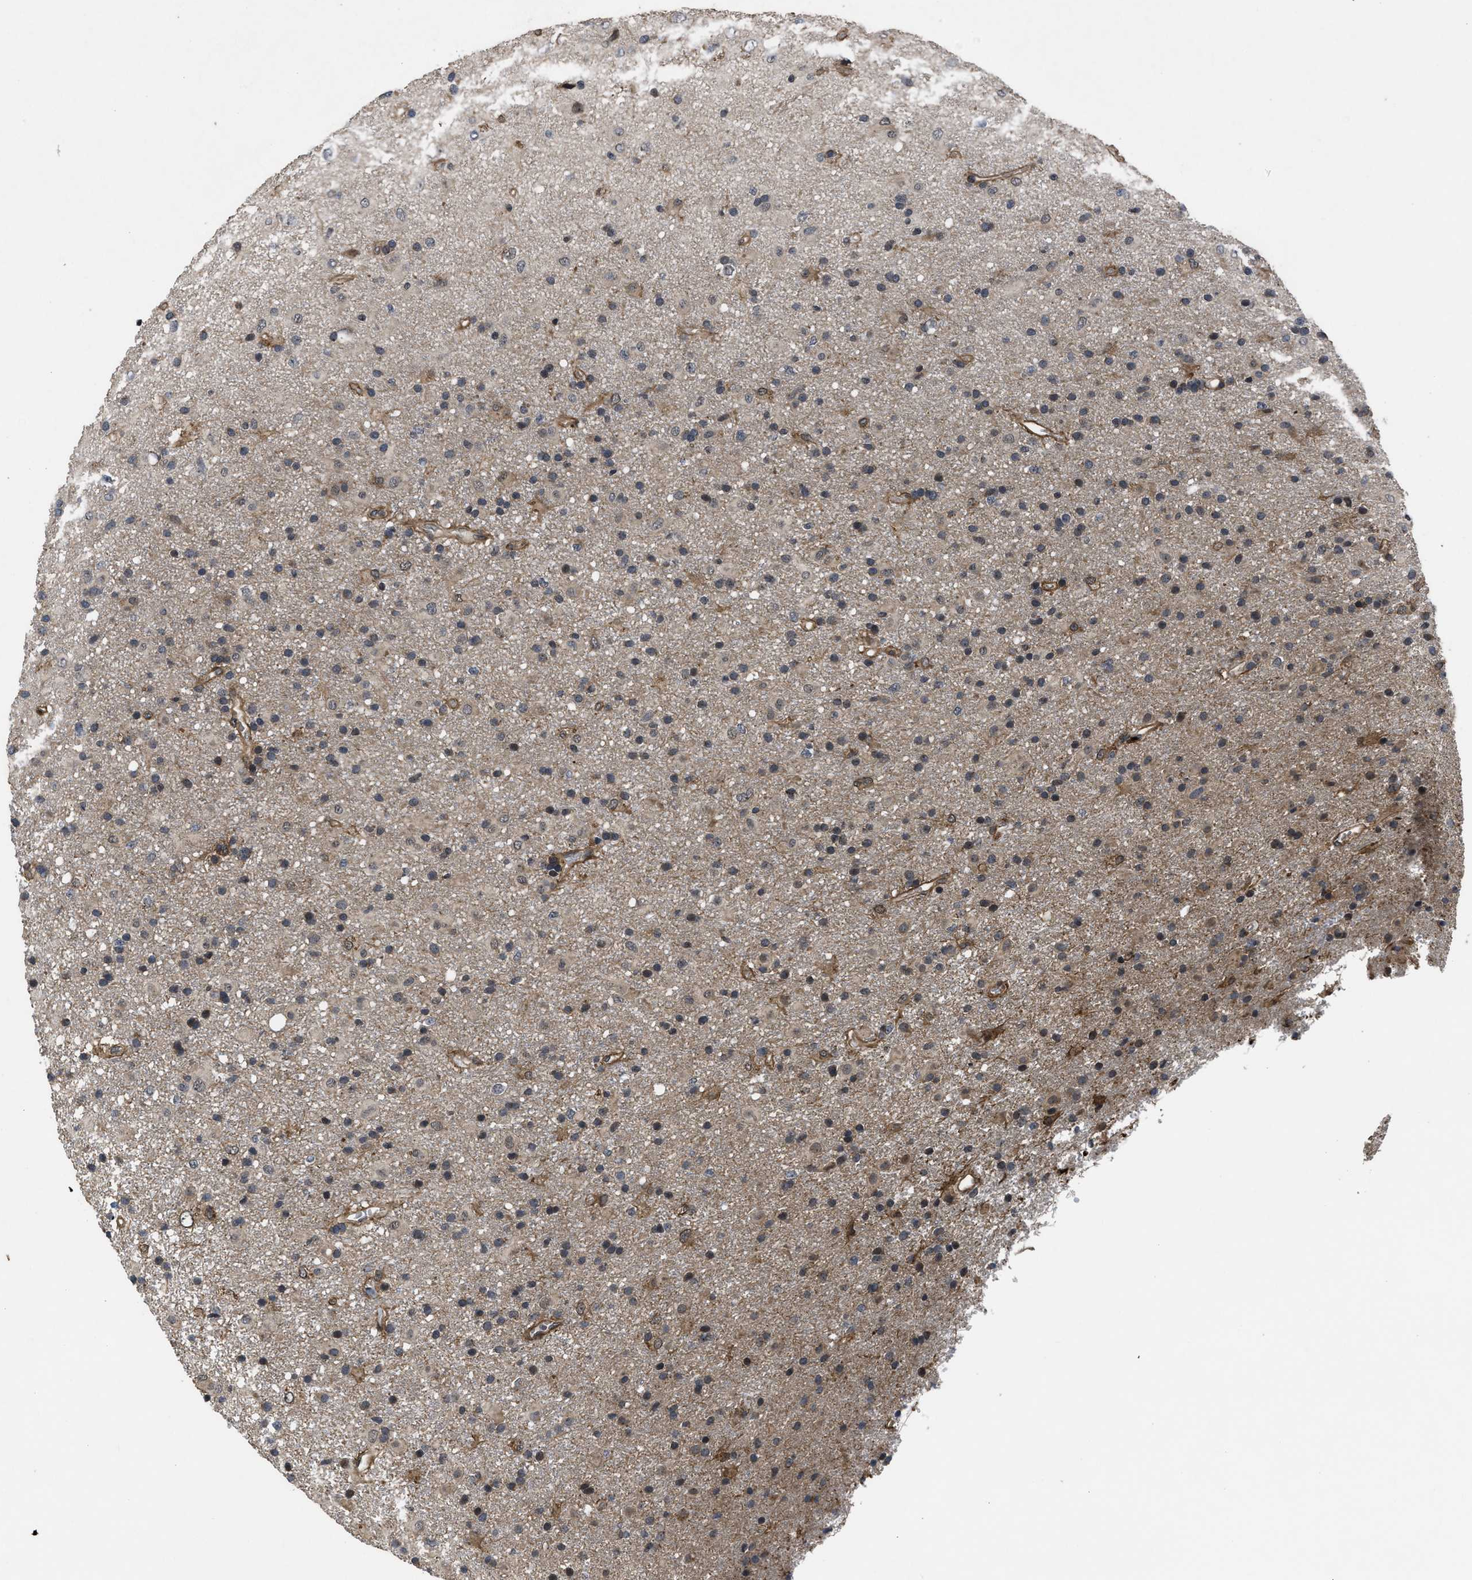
{"staining": {"intensity": "weak", "quantity": "<25%", "location": "cytoplasmic/membranous"}, "tissue": "glioma", "cell_type": "Tumor cells", "image_type": "cancer", "snomed": [{"axis": "morphology", "description": "Glioma, malignant, Low grade"}, {"axis": "topography", "description": "Brain"}], "caption": "A micrograph of human low-grade glioma (malignant) is negative for staining in tumor cells.", "gene": "DNAJC14", "patient": {"sex": "male", "age": 65}}